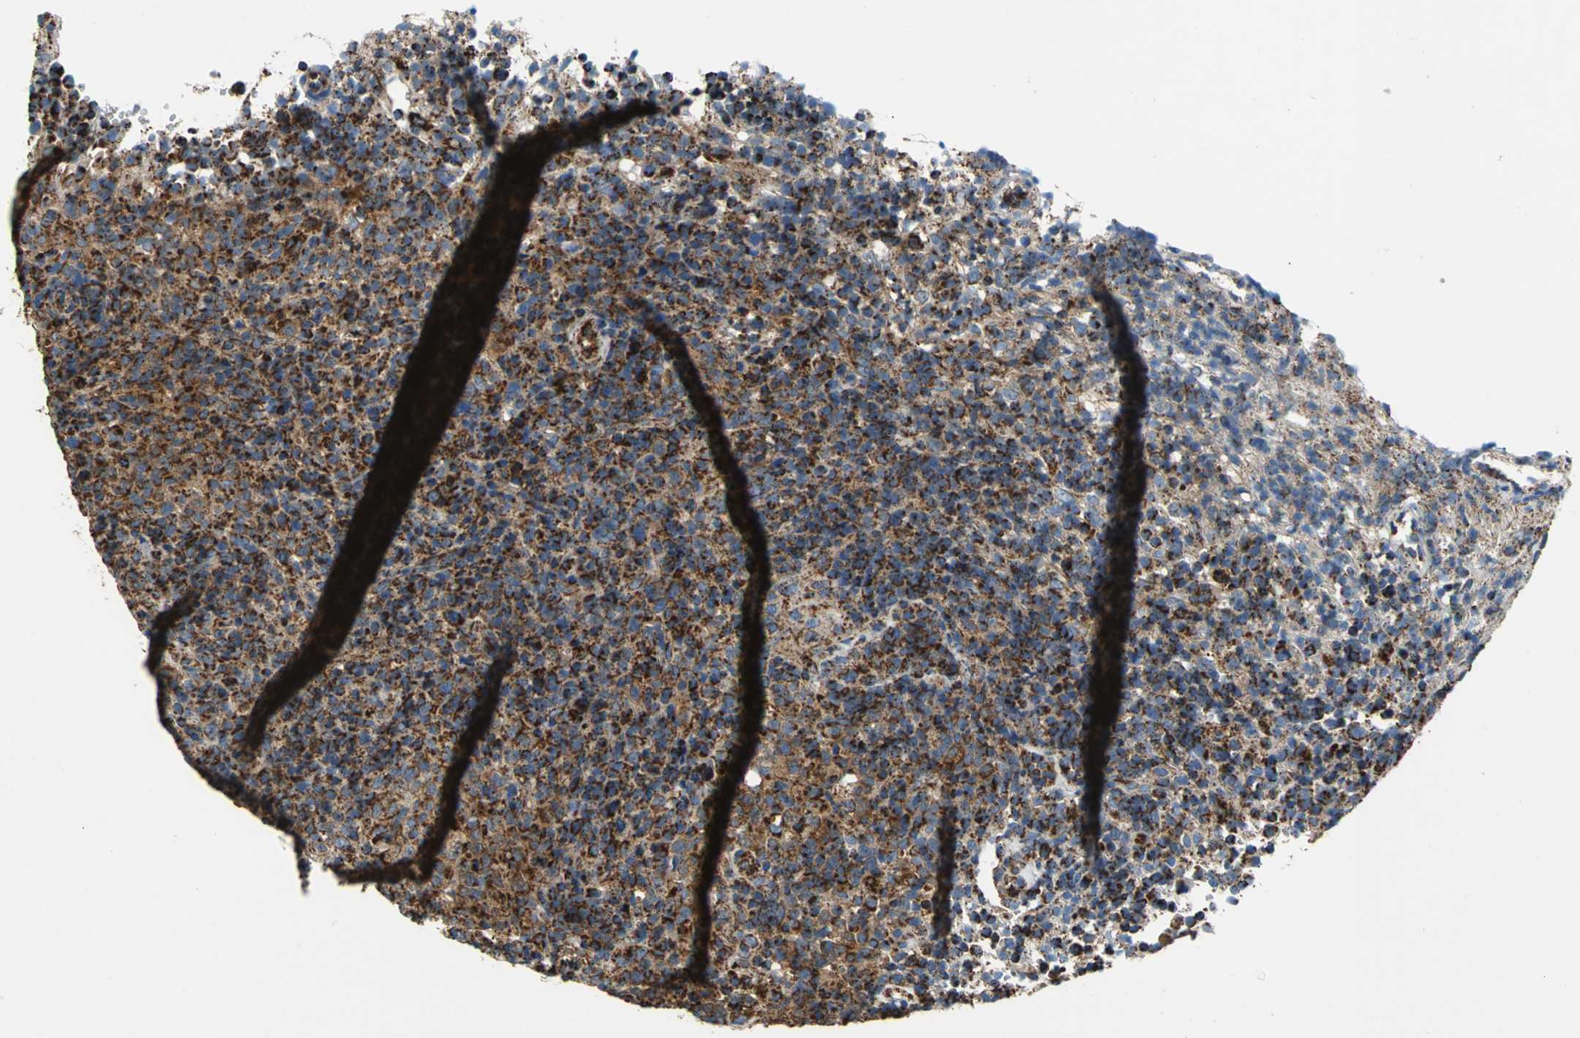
{"staining": {"intensity": "strong", "quantity": ">75%", "location": "cytoplasmic/membranous"}, "tissue": "lymphoma", "cell_type": "Tumor cells", "image_type": "cancer", "snomed": [{"axis": "morphology", "description": "Malignant lymphoma, non-Hodgkin's type, High grade"}, {"axis": "topography", "description": "Lymph node"}], "caption": "Immunohistochemical staining of malignant lymphoma, non-Hodgkin's type (high-grade) exhibits high levels of strong cytoplasmic/membranous protein expression in about >75% of tumor cells. (brown staining indicates protein expression, while blue staining denotes nuclei).", "gene": "ECH1", "patient": {"sex": "female", "age": 76}}